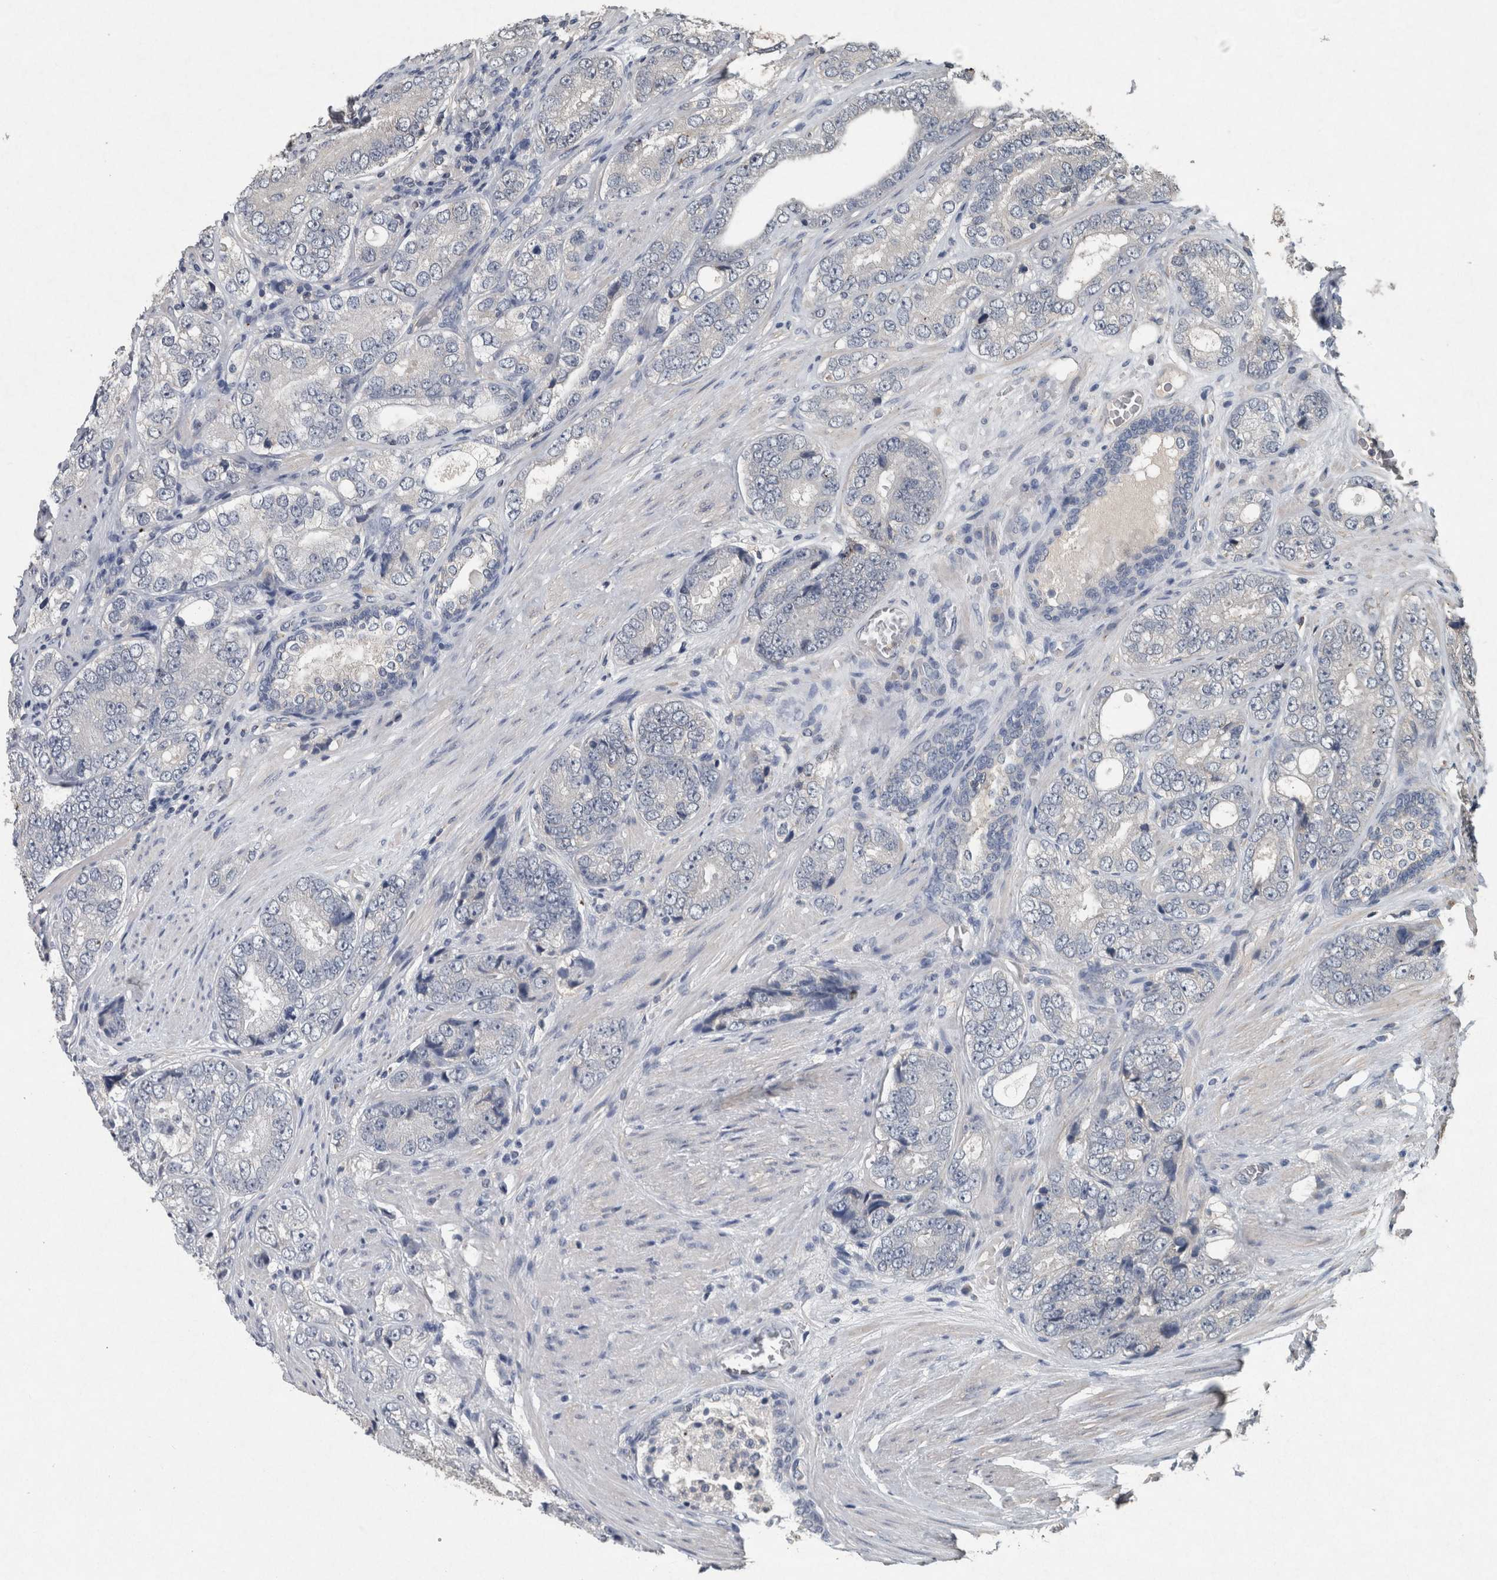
{"staining": {"intensity": "negative", "quantity": "none", "location": "none"}, "tissue": "prostate cancer", "cell_type": "Tumor cells", "image_type": "cancer", "snomed": [{"axis": "morphology", "description": "Adenocarcinoma, High grade"}, {"axis": "topography", "description": "Prostate"}], "caption": "Human prostate adenocarcinoma (high-grade) stained for a protein using IHC reveals no positivity in tumor cells.", "gene": "FGFRL1", "patient": {"sex": "male", "age": 56}}